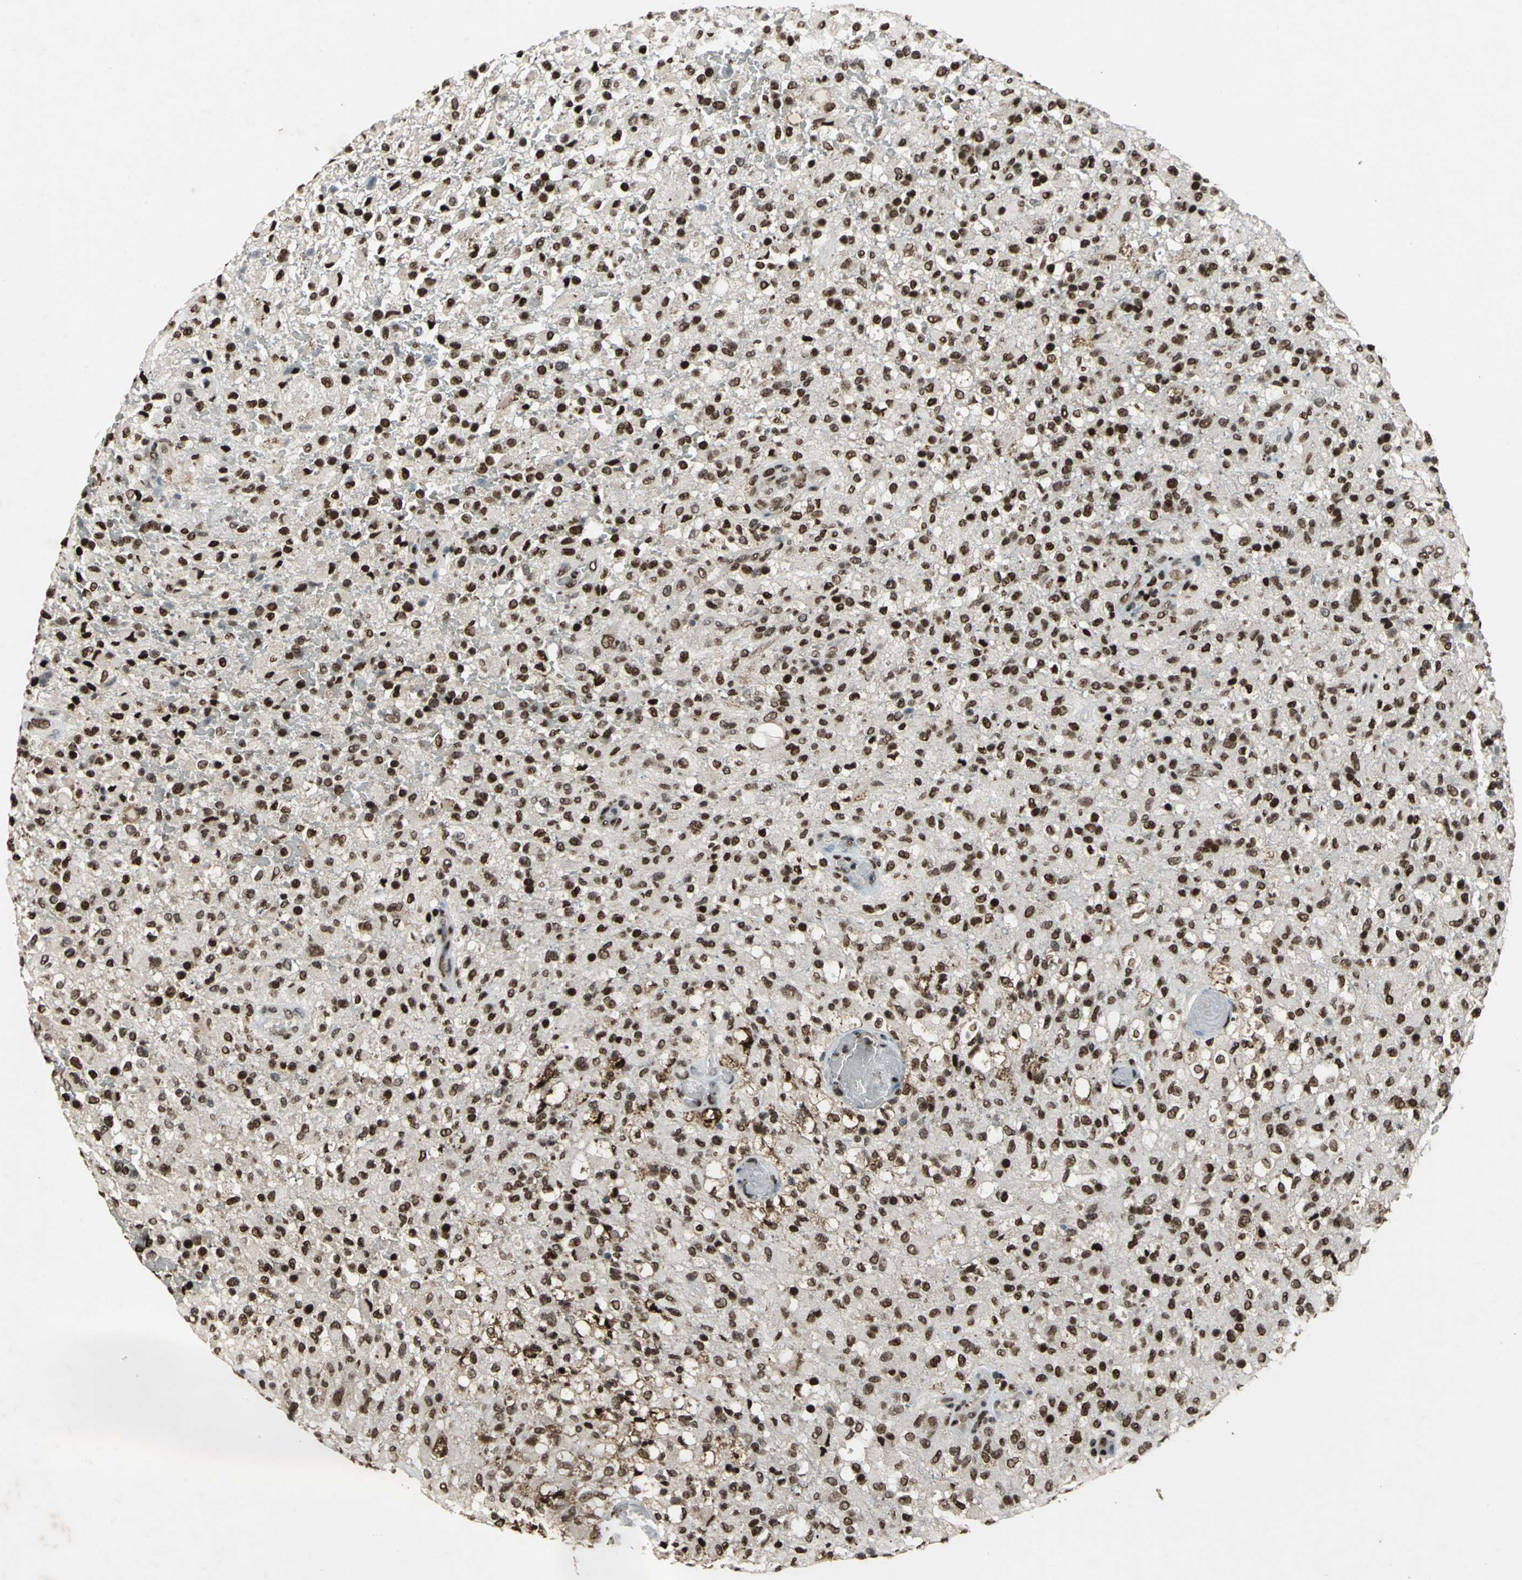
{"staining": {"intensity": "strong", "quantity": ">75%", "location": "nuclear"}, "tissue": "glioma", "cell_type": "Tumor cells", "image_type": "cancer", "snomed": [{"axis": "morphology", "description": "Glioma, malignant, High grade"}, {"axis": "topography", "description": "Brain"}], "caption": "The immunohistochemical stain labels strong nuclear staining in tumor cells of high-grade glioma (malignant) tissue.", "gene": "ANP32A", "patient": {"sex": "male", "age": 71}}